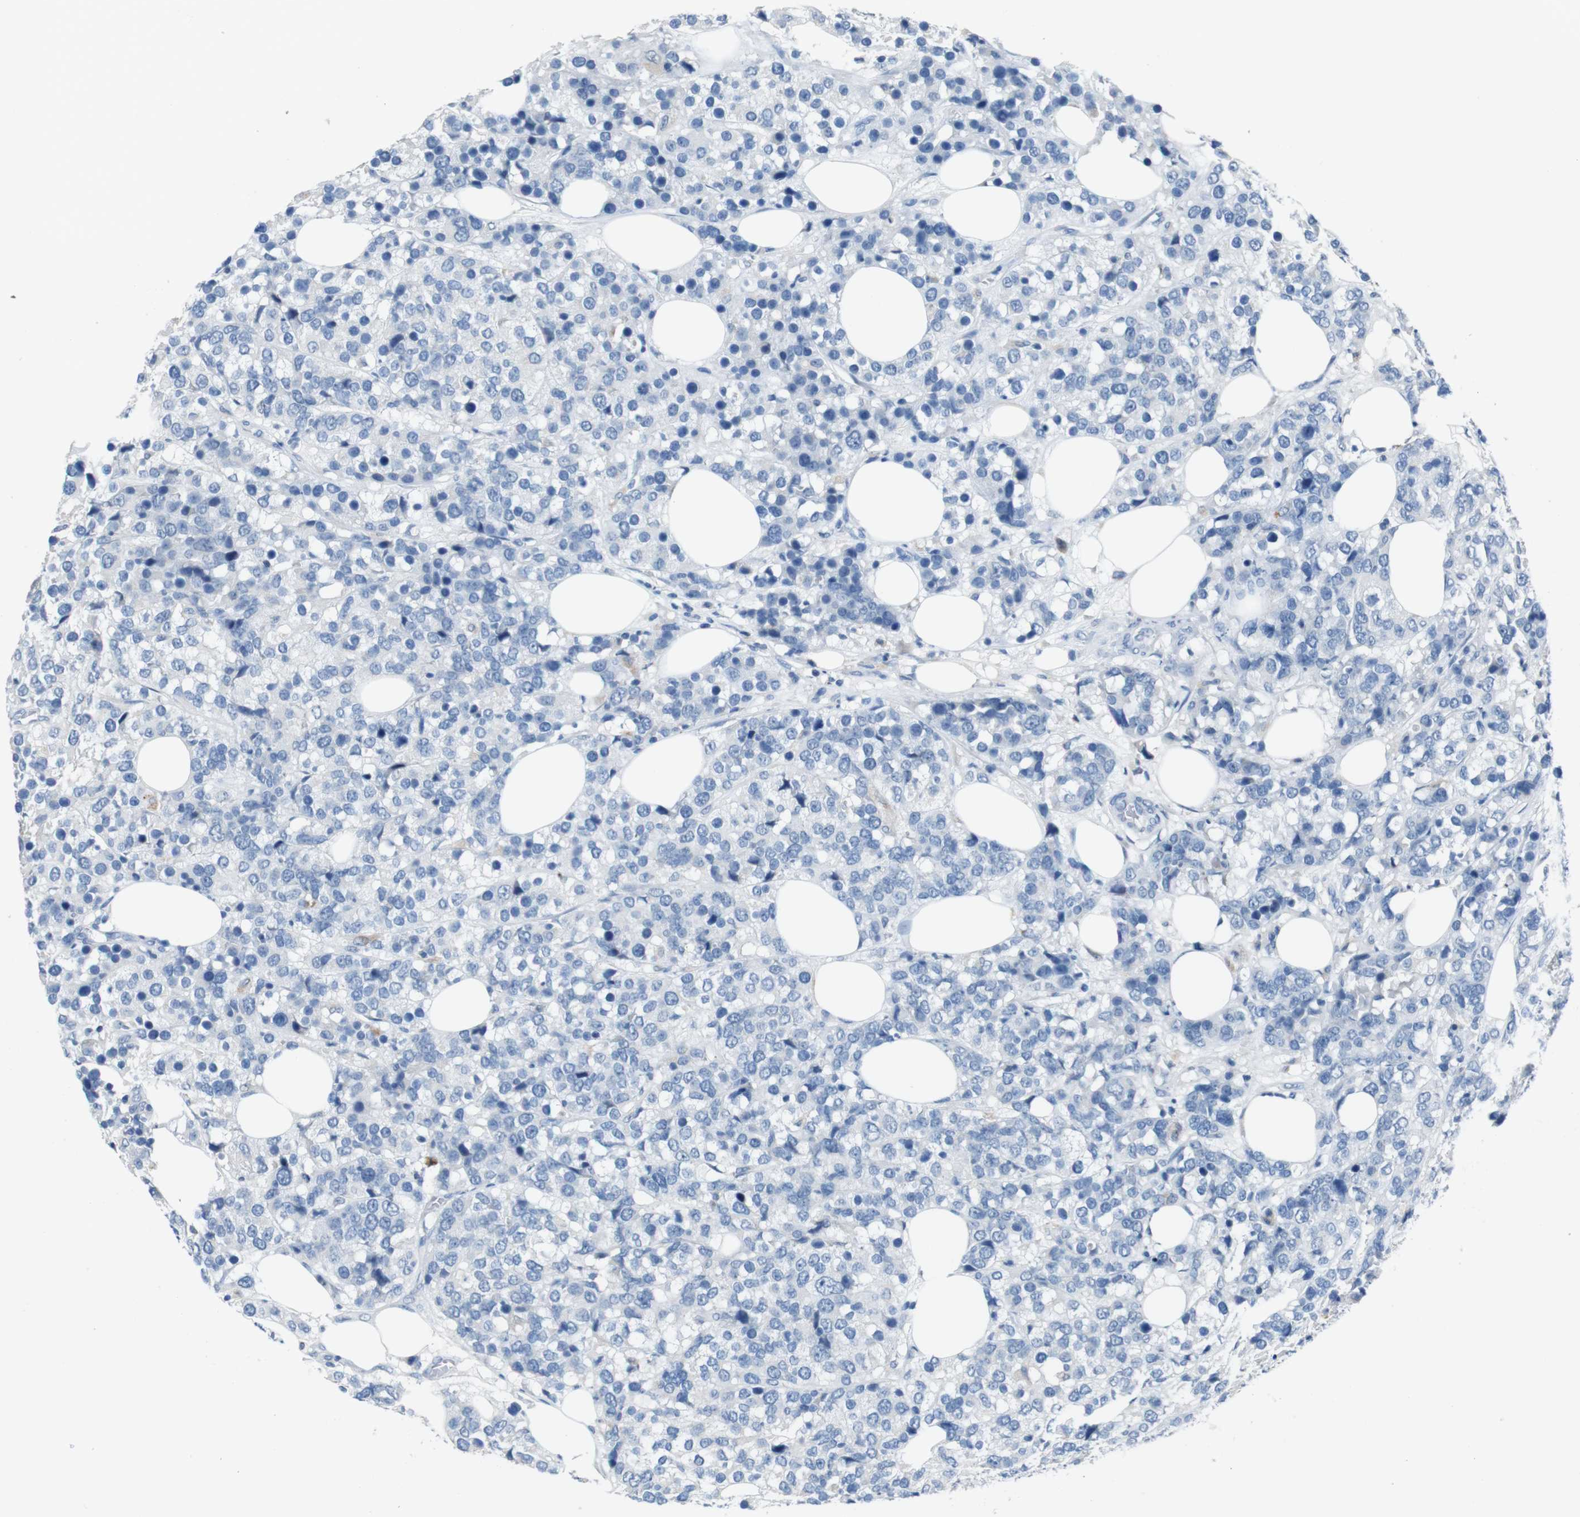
{"staining": {"intensity": "negative", "quantity": "none", "location": "none"}, "tissue": "breast cancer", "cell_type": "Tumor cells", "image_type": "cancer", "snomed": [{"axis": "morphology", "description": "Lobular carcinoma"}, {"axis": "topography", "description": "Breast"}], "caption": "Micrograph shows no protein staining in tumor cells of breast lobular carcinoma tissue.", "gene": "SLC2A8", "patient": {"sex": "female", "age": 59}}